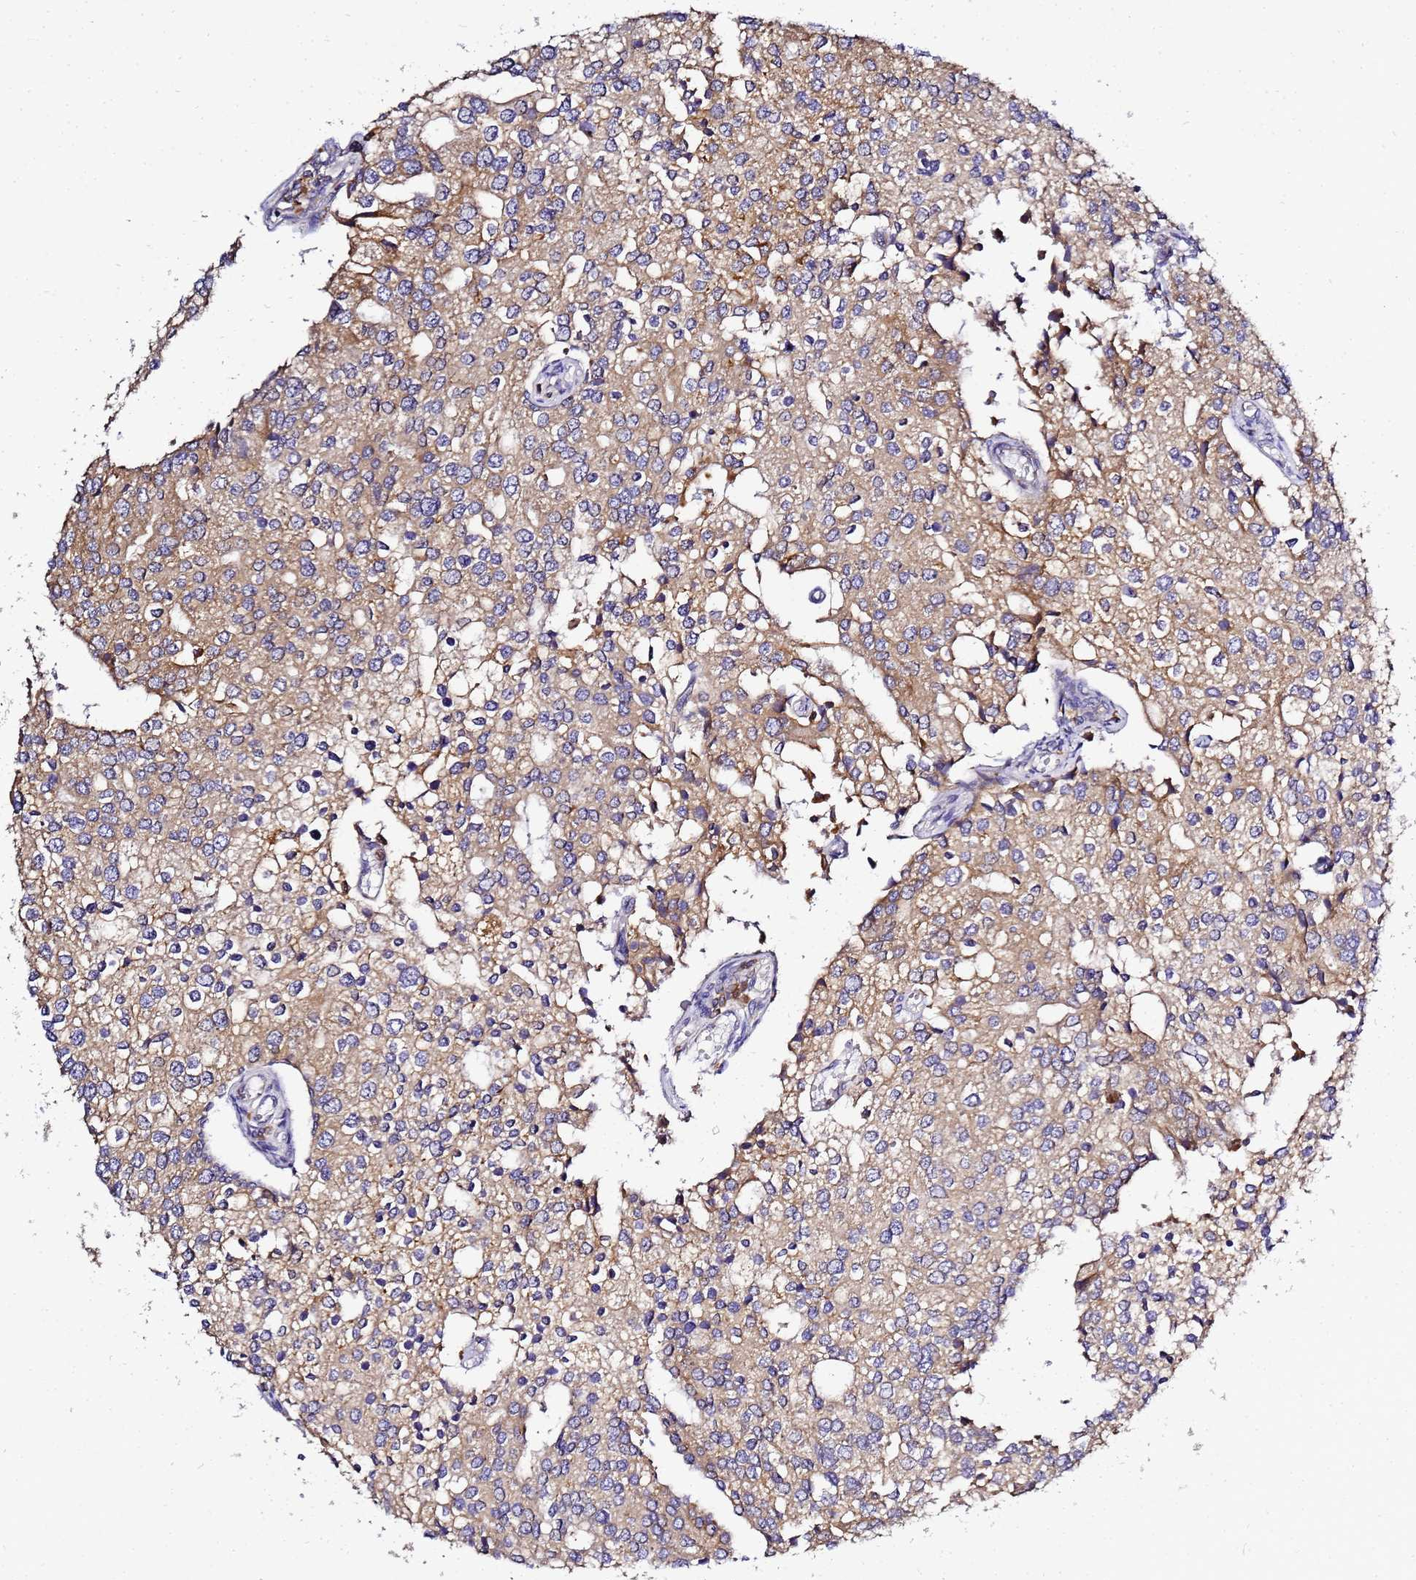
{"staining": {"intensity": "moderate", "quantity": ">75%", "location": "cytoplasmic/membranous"}, "tissue": "prostate cancer", "cell_type": "Tumor cells", "image_type": "cancer", "snomed": [{"axis": "morphology", "description": "Adenocarcinoma, High grade"}, {"axis": "topography", "description": "Prostate"}], "caption": "DAB (3,3'-diaminobenzidine) immunohistochemical staining of human prostate cancer demonstrates moderate cytoplasmic/membranous protein expression in about >75% of tumor cells. The staining was performed using DAB (3,3'-diaminobenzidine), with brown indicating positive protein expression. Nuclei are stained blue with hematoxylin.", "gene": "ADPGK", "patient": {"sex": "male", "age": 62}}